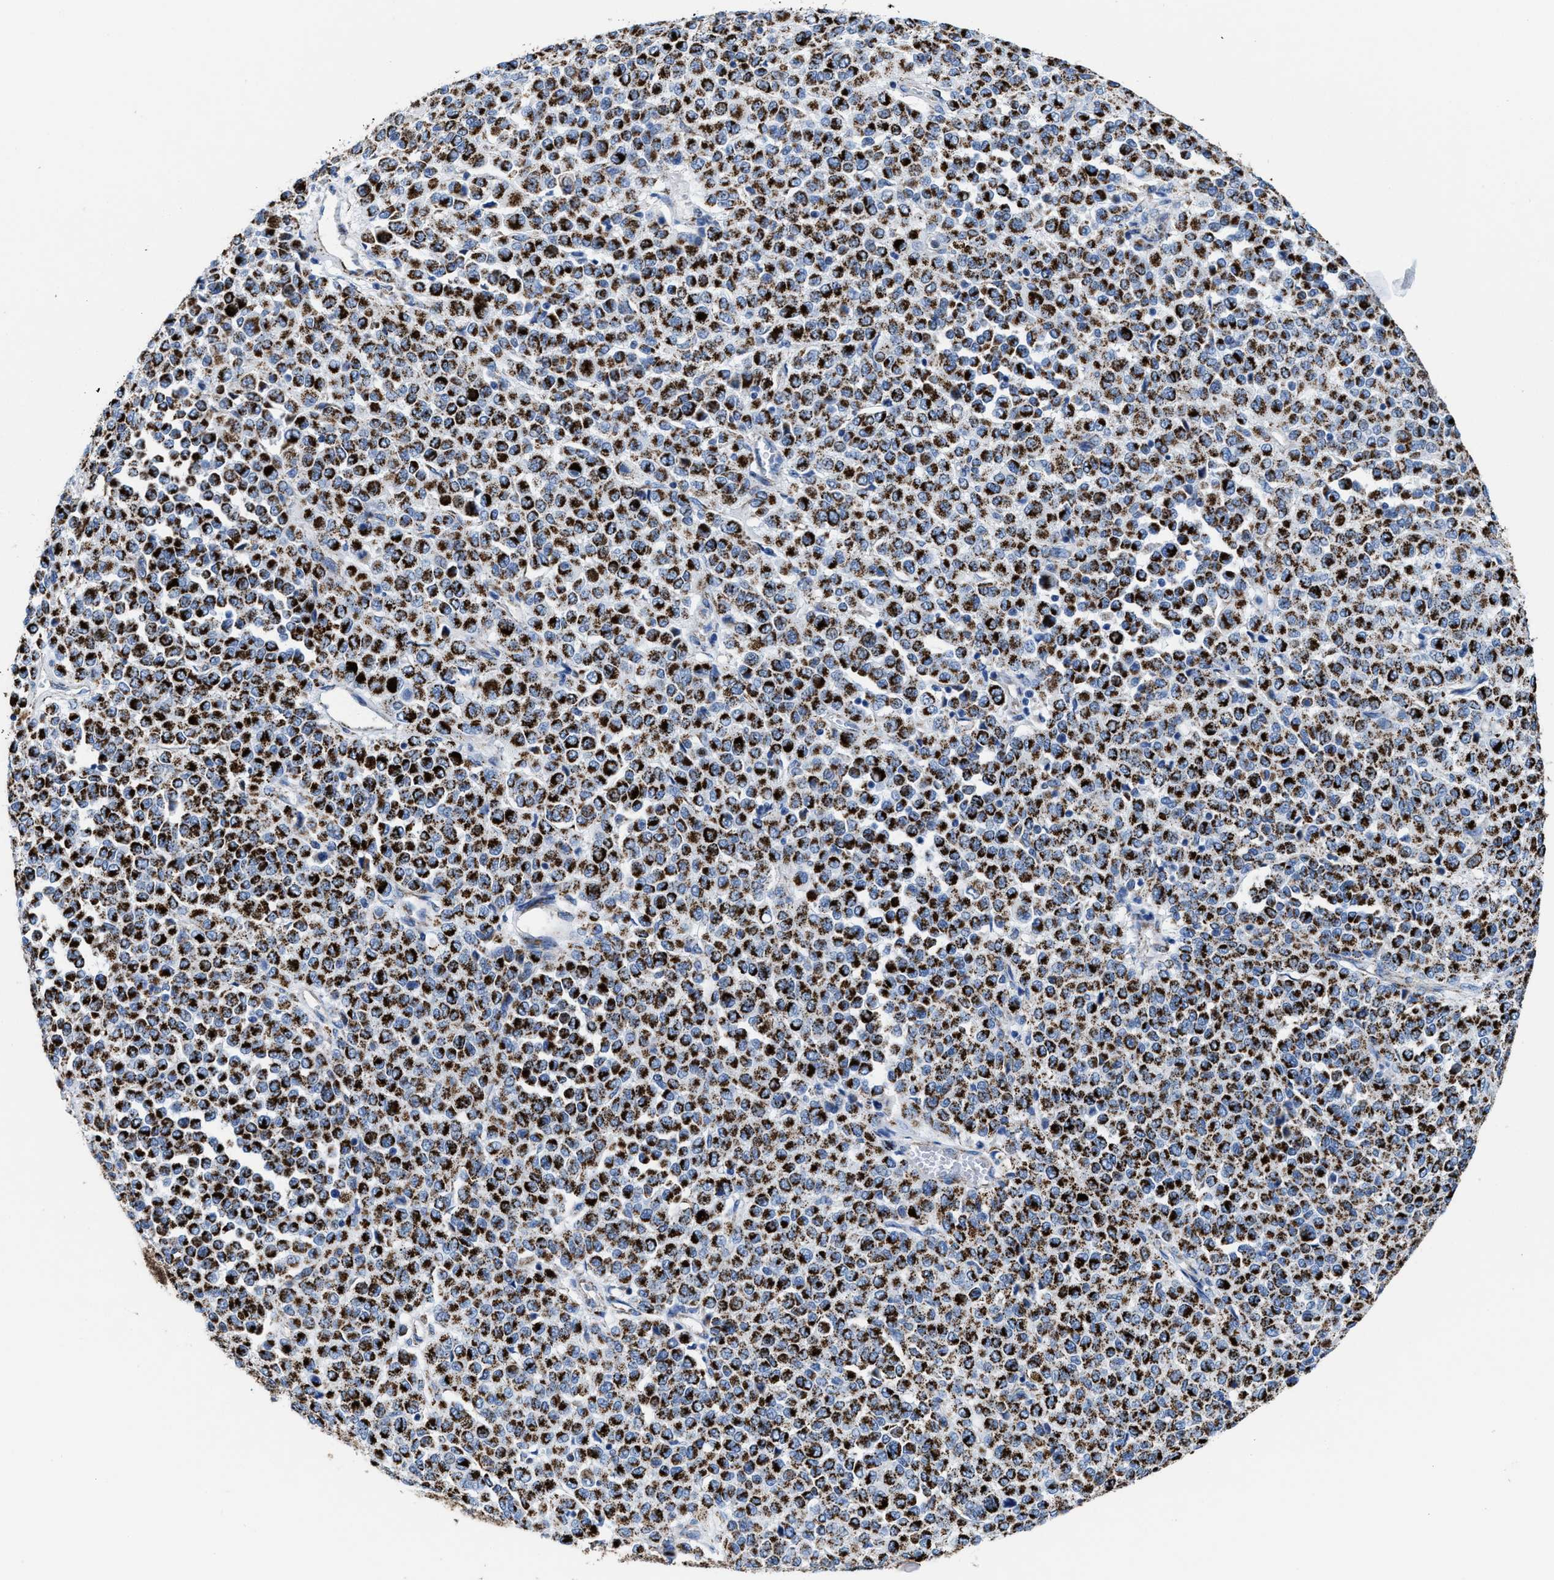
{"staining": {"intensity": "strong", "quantity": ">75%", "location": "cytoplasmic/membranous"}, "tissue": "melanoma", "cell_type": "Tumor cells", "image_type": "cancer", "snomed": [{"axis": "morphology", "description": "Malignant melanoma, Metastatic site"}, {"axis": "topography", "description": "Pancreas"}], "caption": "A high amount of strong cytoplasmic/membranous staining is seen in approximately >75% of tumor cells in malignant melanoma (metastatic site) tissue.", "gene": "ALDH1B1", "patient": {"sex": "female", "age": 30}}